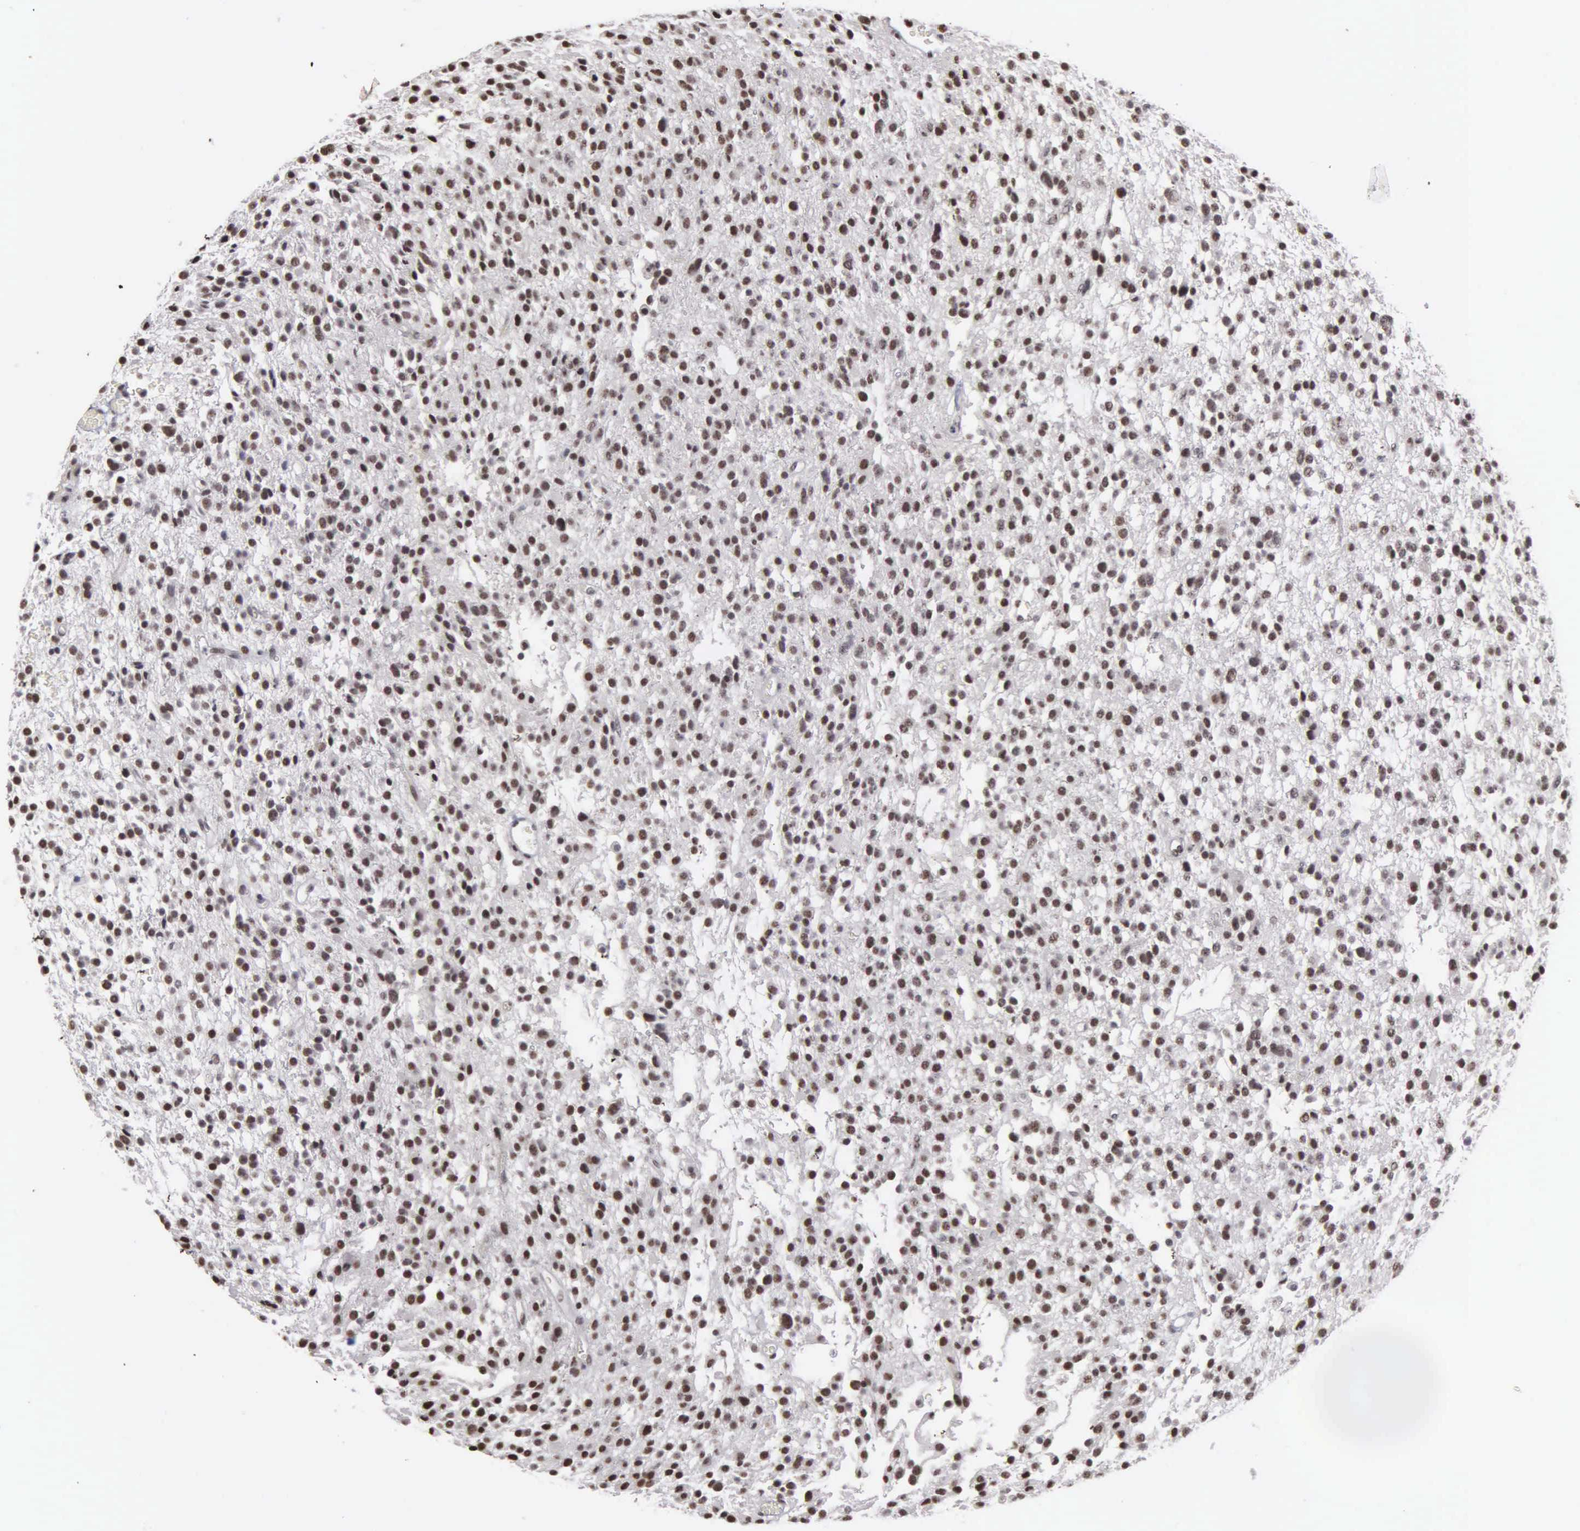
{"staining": {"intensity": "moderate", "quantity": ">75%", "location": "nuclear"}, "tissue": "glioma", "cell_type": "Tumor cells", "image_type": "cancer", "snomed": [{"axis": "morphology", "description": "Glioma, malignant, Low grade"}, {"axis": "topography", "description": "Brain"}], "caption": "Tumor cells reveal medium levels of moderate nuclear expression in approximately >75% of cells in malignant low-grade glioma.", "gene": "KIAA0586", "patient": {"sex": "female", "age": 36}}